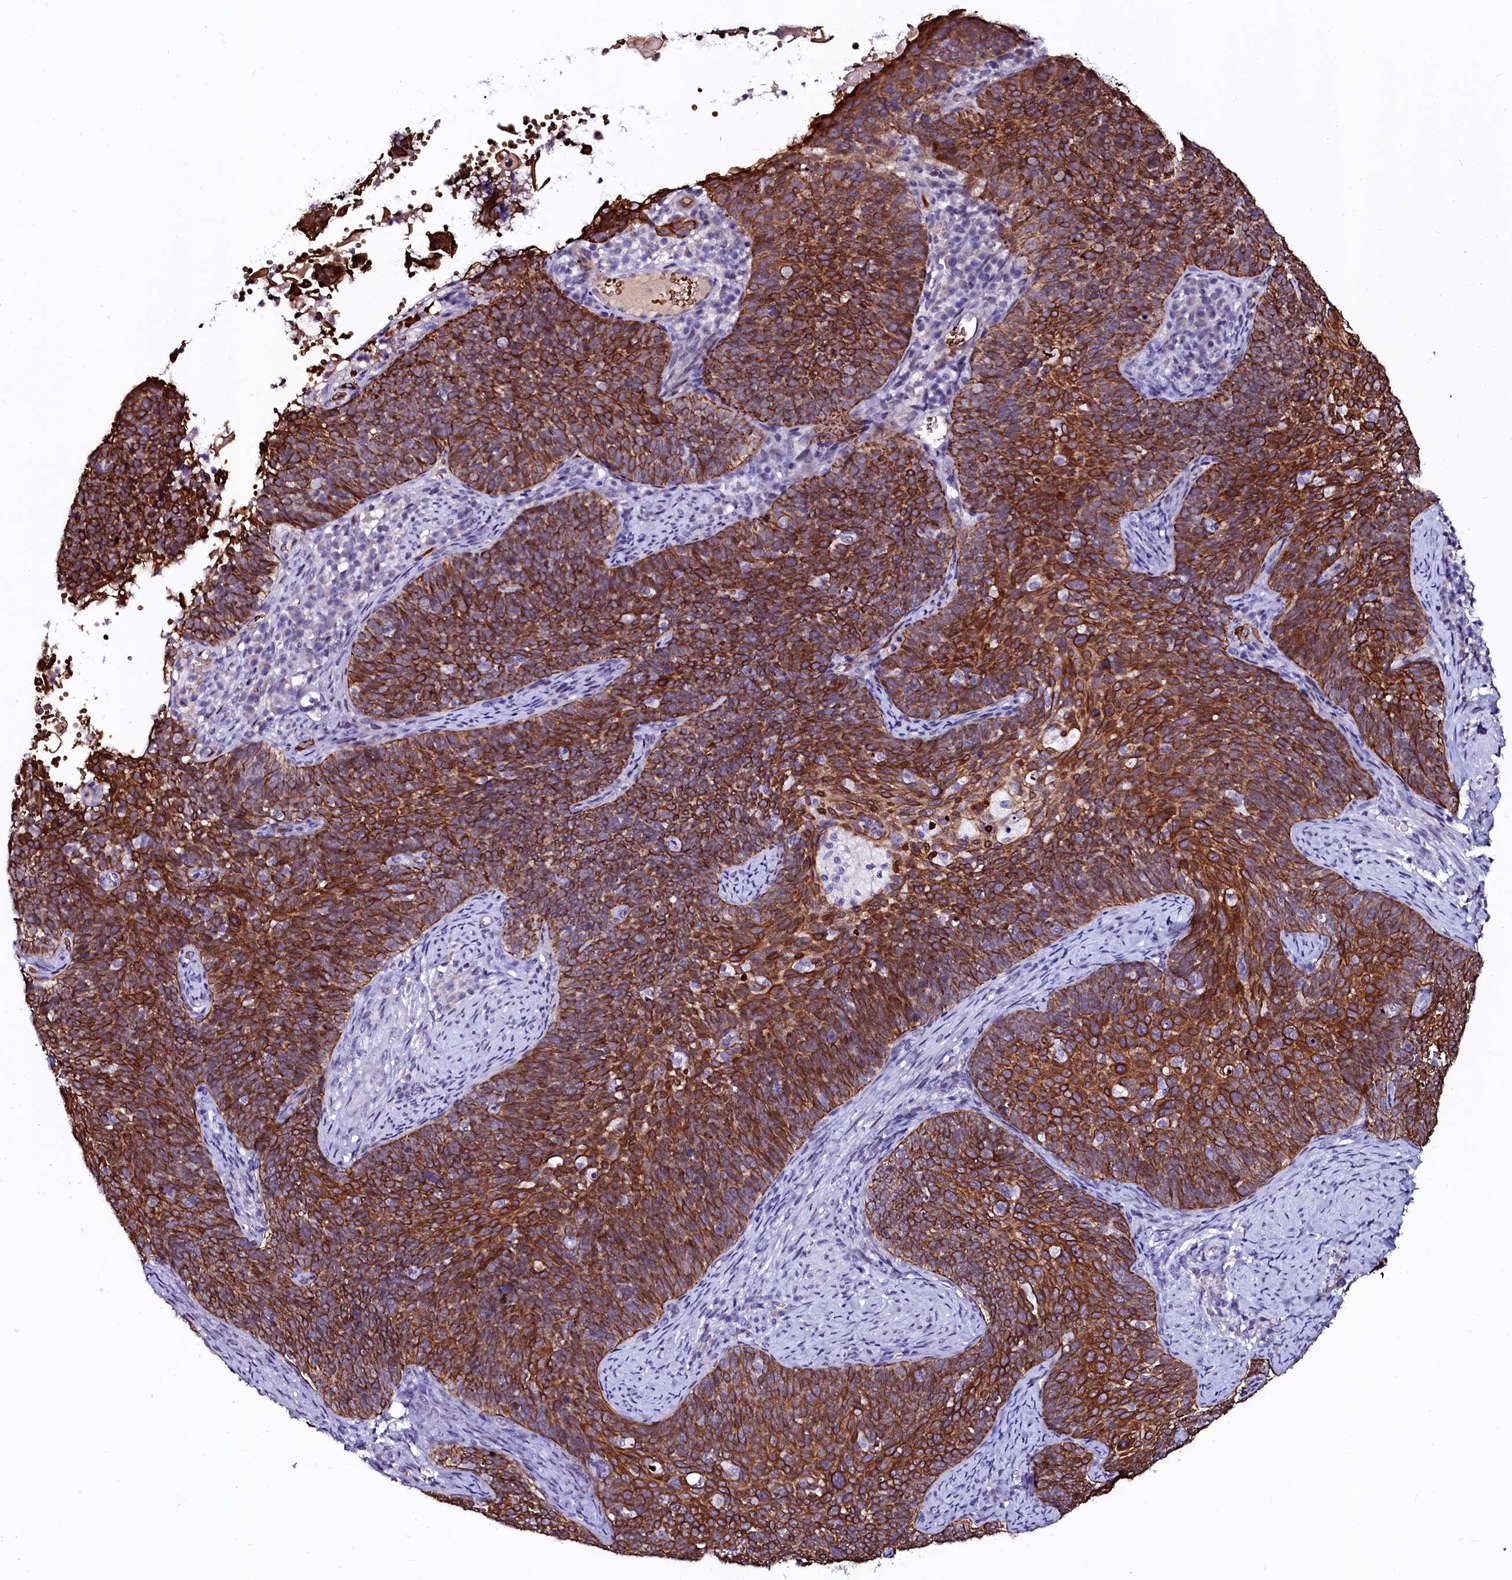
{"staining": {"intensity": "strong", "quantity": ">75%", "location": "cytoplasmic/membranous"}, "tissue": "cervical cancer", "cell_type": "Tumor cells", "image_type": "cancer", "snomed": [{"axis": "morphology", "description": "Normal tissue, NOS"}, {"axis": "morphology", "description": "Squamous cell carcinoma, NOS"}, {"axis": "topography", "description": "Cervix"}], "caption": "Human cervical squamous cell carcinoma stained with a protein marker exhibits strong staining in tumor cells.", "gene": "CTDSPL2", "patient": {"sex": "female", "age": 39}}